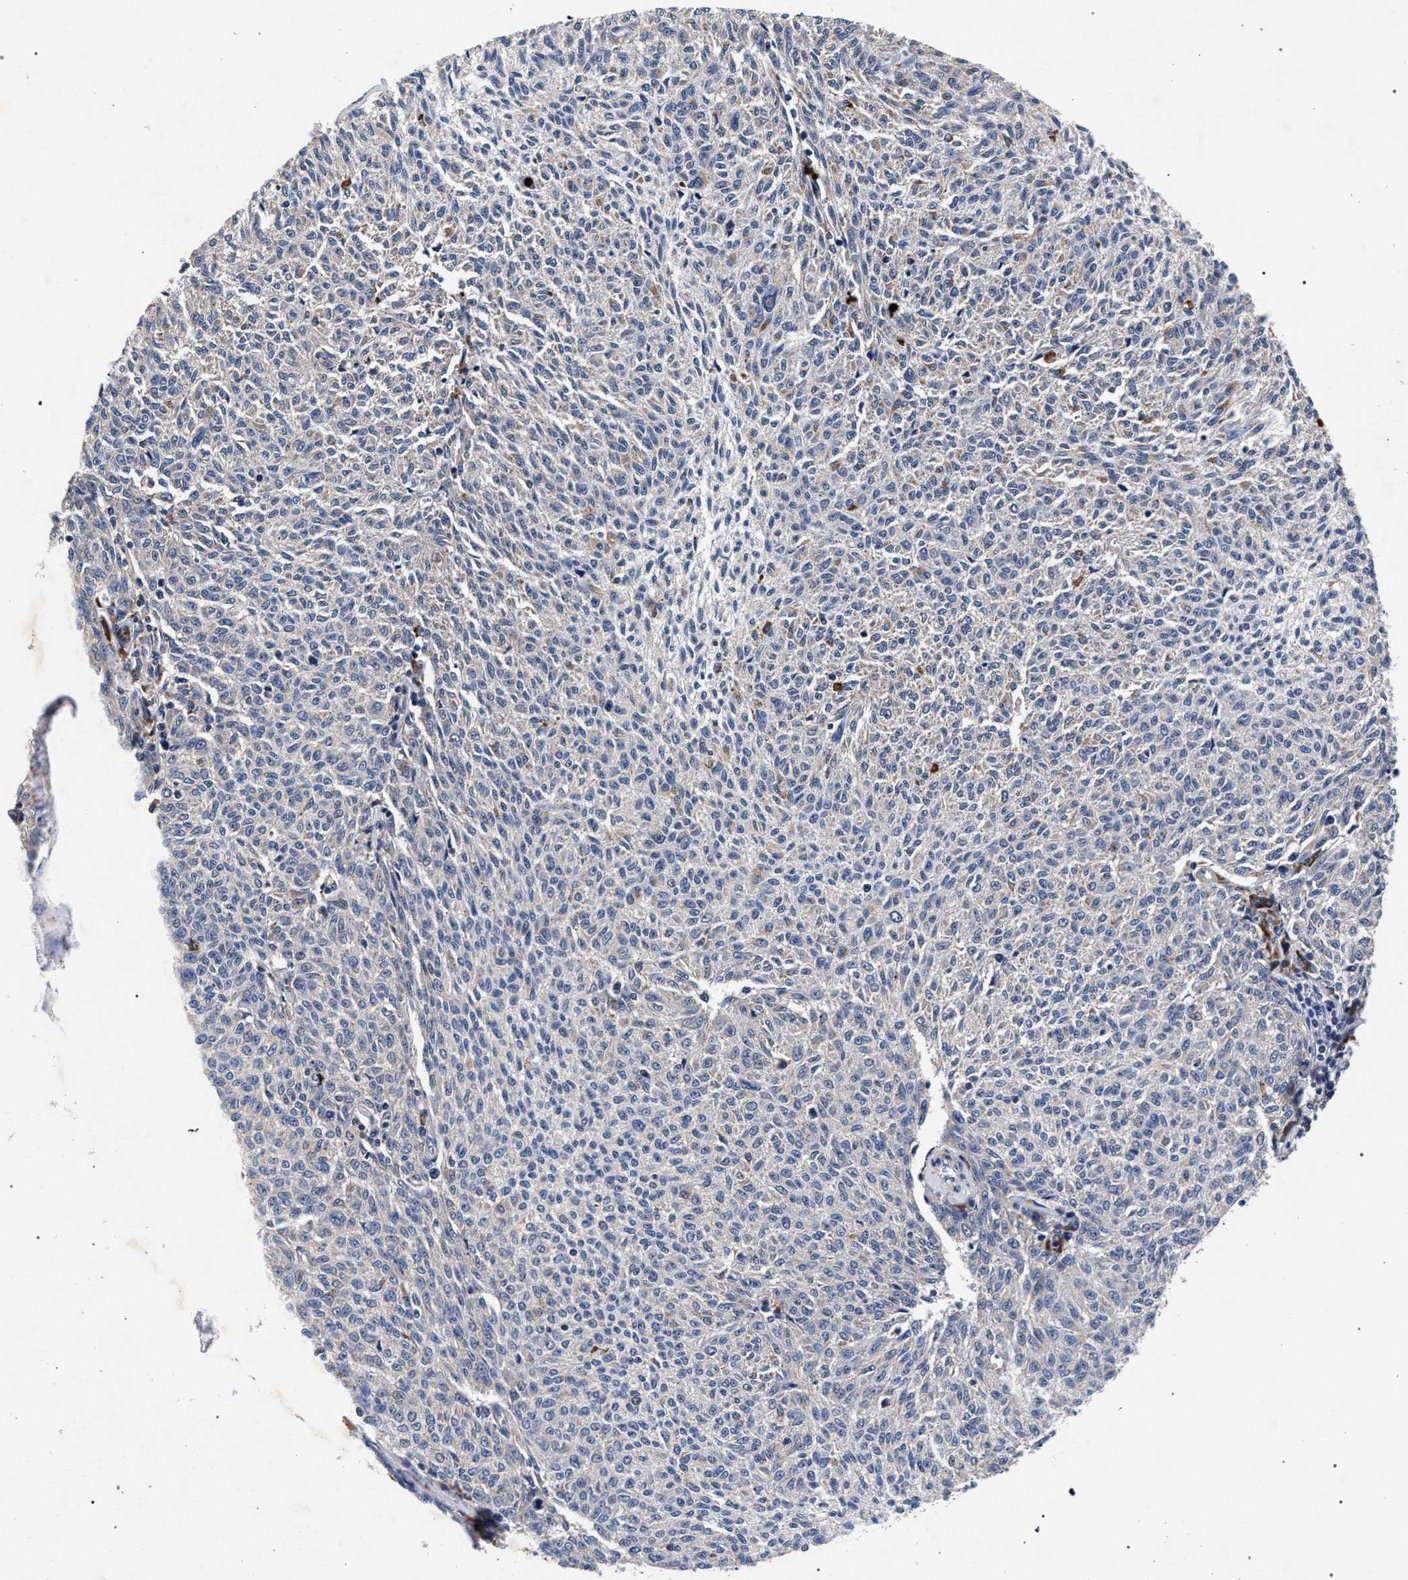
{"staining": {"intensity": "negative", "quantity": "none", "location": "none"}, "tissue": "melanoma", "cell_type": "Tumor cells", "image_type": "cancer", "snomed": [{"axis": "morphology", "description": "Malignant melanoma, NOS"}, {"axis": "topography", "description": "Skin"}], "caption": "Immunohistochemistry of malignant melanoma displays no staining in tumor cells.", "gene": "CFAP95", "patient": {"sex": "female", "age": 72}}